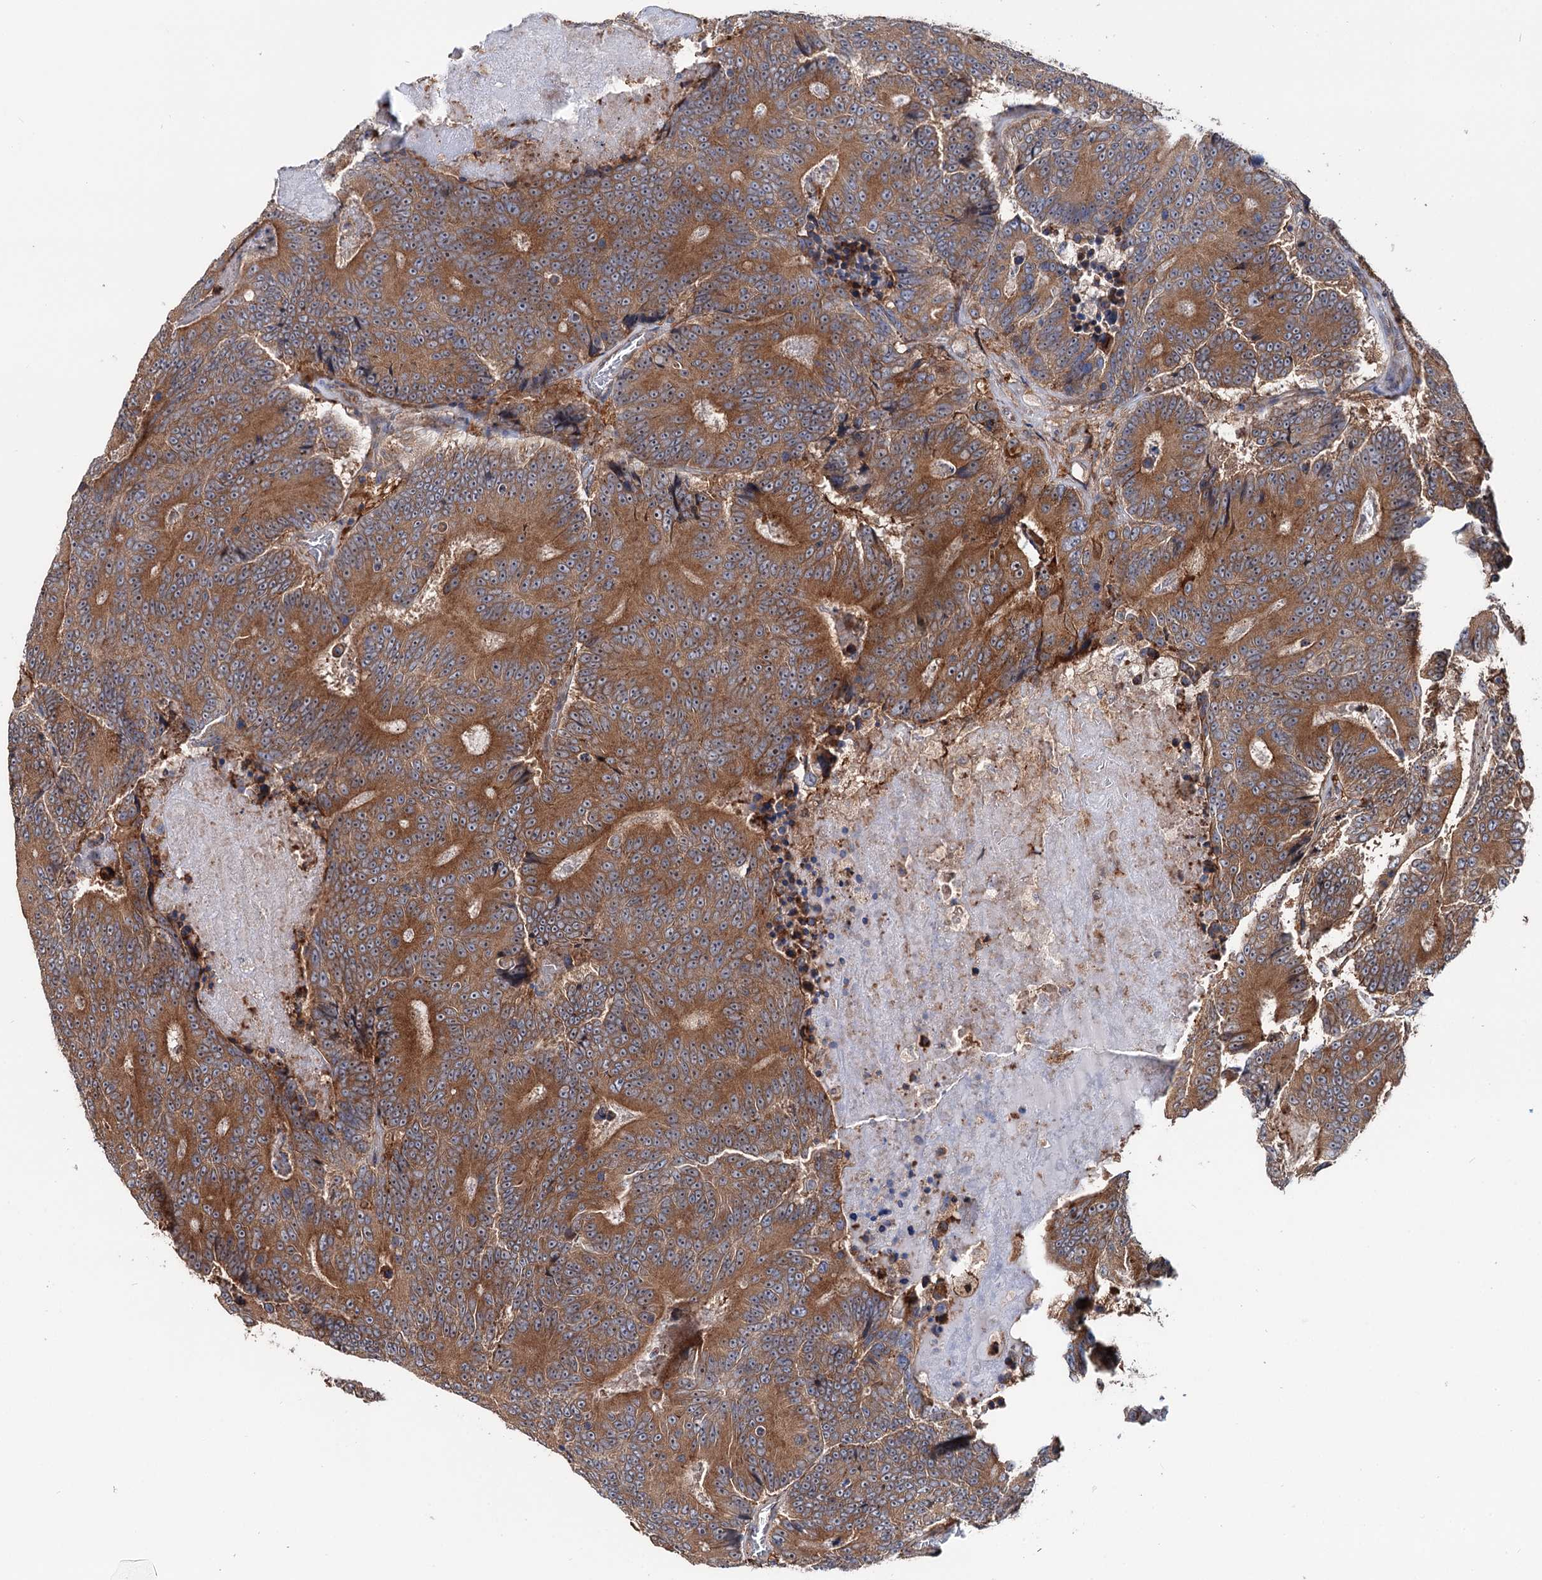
{"staining": {"intensity": "strong", "quantity": ">75%", "location": "cytoplasmic/membranous"}, "tissue": "colorectal cancer", "cell_type": "Tumor cells", "image_type": "cancer", "snomed": [{"axis": "morphology", "description": "Adenocarcinoma, NOS"}, {"axis": "topography", "description": "Colon"}], "caption": "Immunohistochemical staining of human colorectal adenocarcinoma shows high levels of strong cytoplasmic/membranous protein expression in approximately >75% of tumor cells. The staining is performed using DAB (3,3'-diaminobenzidine) brown chromogen to label protein expression. The nuclei are counter-stained blue using hematoxylin.", "gene": "PTDSS2", "patient": {"sex": "male", "age": 83}}